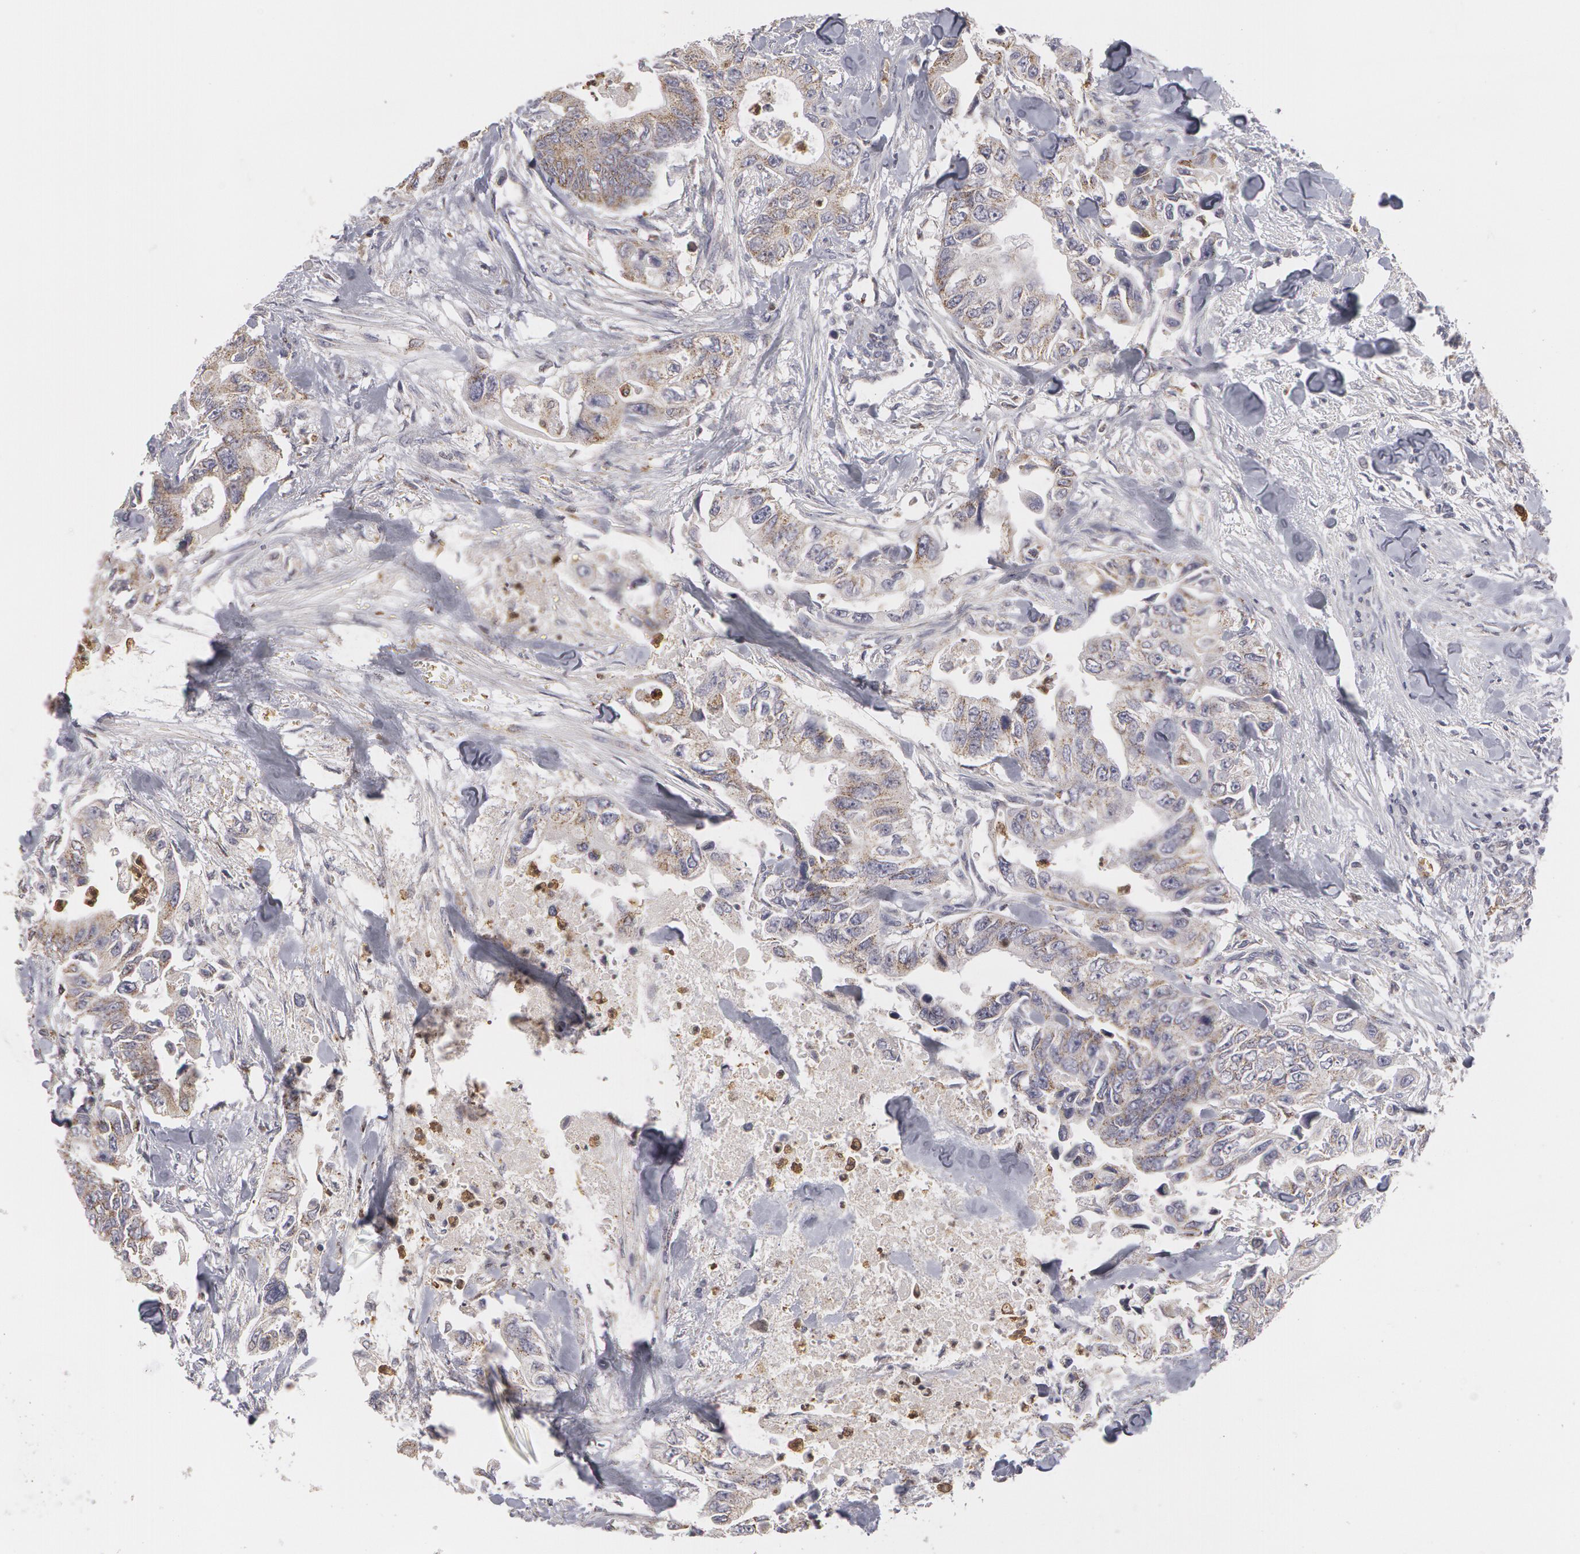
{"staining": {"intensity": "weak", "quantity": "25%-75%", "location": "cytoplasmic/membranous"}, "tissue": "colorectal cancer", "cell_type": "Tumor cells", "image_type": "cancer", "snomed": [{"axis": "morphology", "description": "Adenocarcinoma, NOS"}, {"axis": "topography", "description": "Colon"}], "caption": "This is a histology image of IHC staining of adenocarcinoma (colorectal), which shows weak positivity in the cytoplasmic/membranous of tumor cells.", "gene": "CAT", "patient": {"sex": "female", "age": 11}}